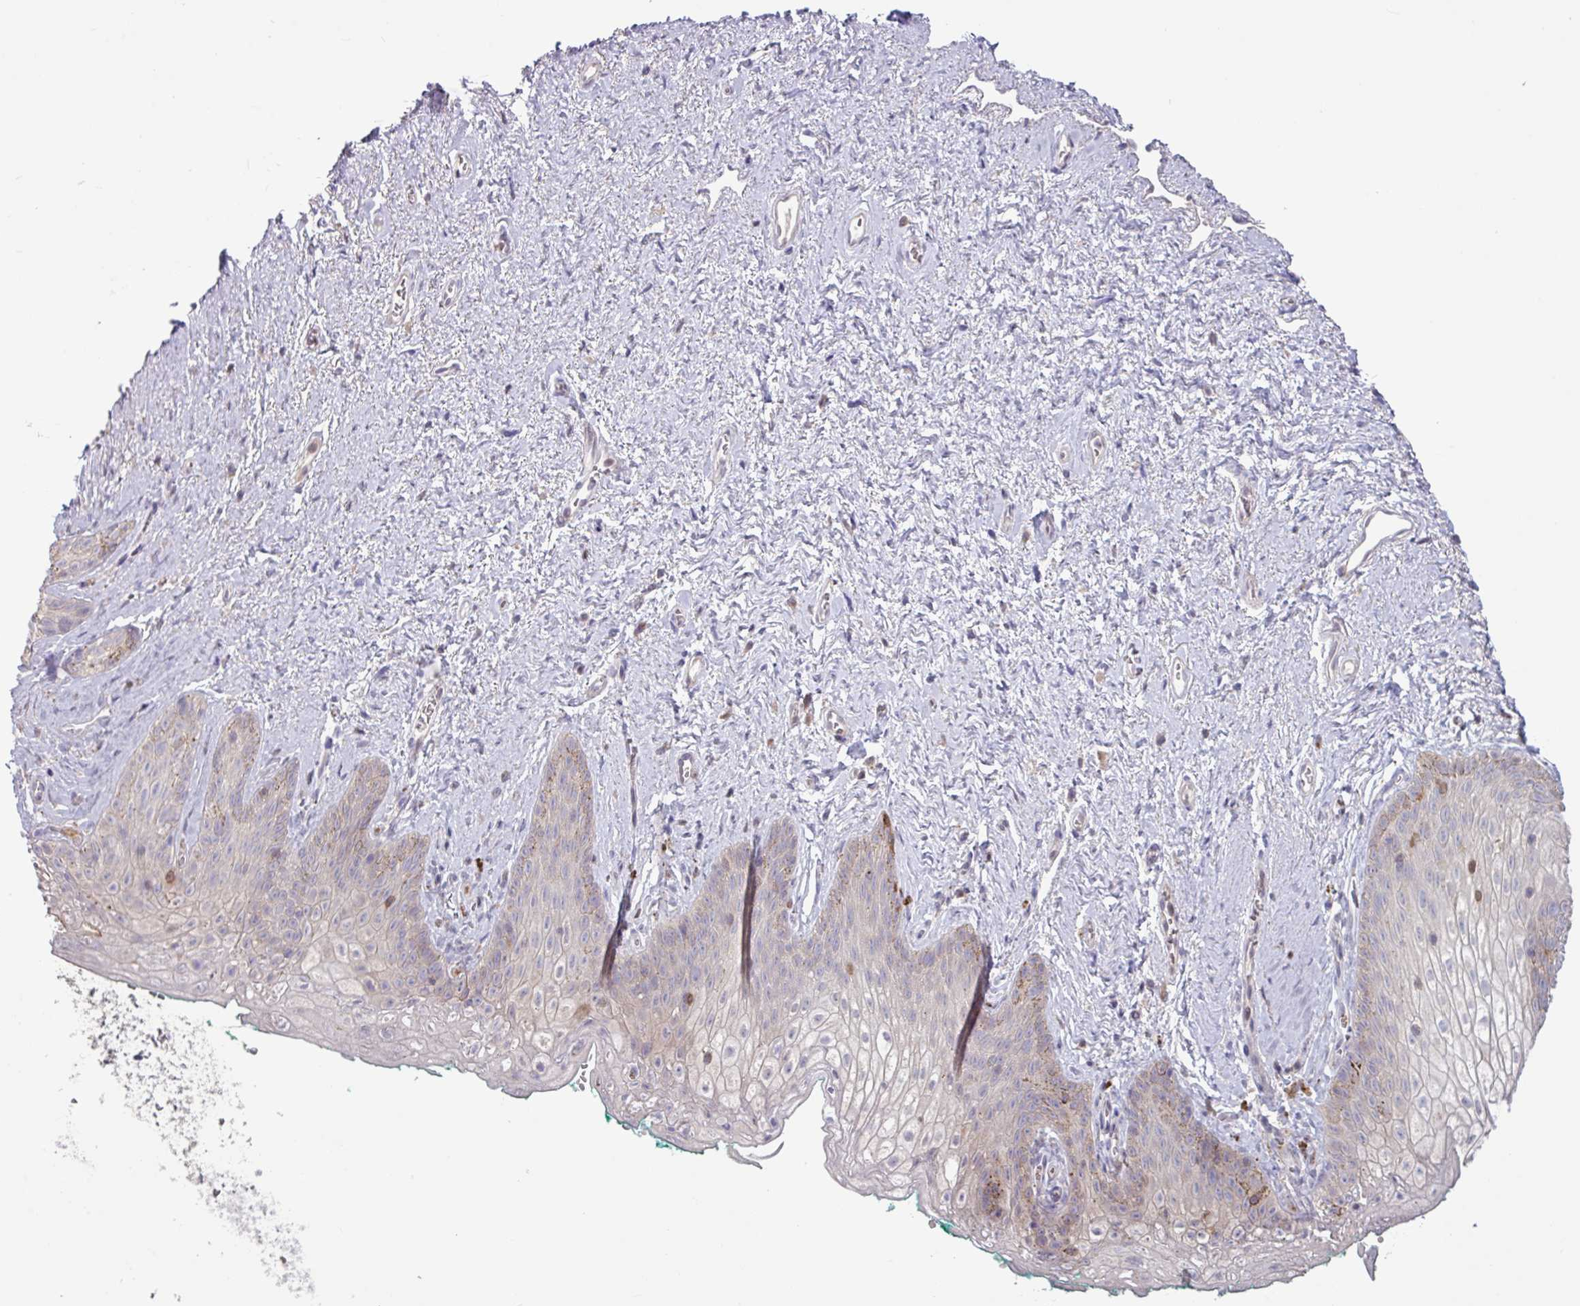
{"staining": {"intensity": "weak", "quantity": "25%-75%", "location": "cytoplasmic/membranous"}, "tissue": "vagina", "cell_type": "Squamous epithelial cells", "image_type": "normal", "snomed": [{"axis": "morphology", "description": "Normal tissue, NOS"}, {"axis": "topography", "description": "Vulva"}, {"axis": "topography", "description": "Vagina"}, {"axis": "topography", "description": "Peripheral nerve tissue"}], "caption": "Weak cytoplasmic/membranous staining is identified in about 25%-75% of squamous epithelial cells in benign vagina.", "gene": "SEC61G", "patient": {"sex": "female", "age": 66}}